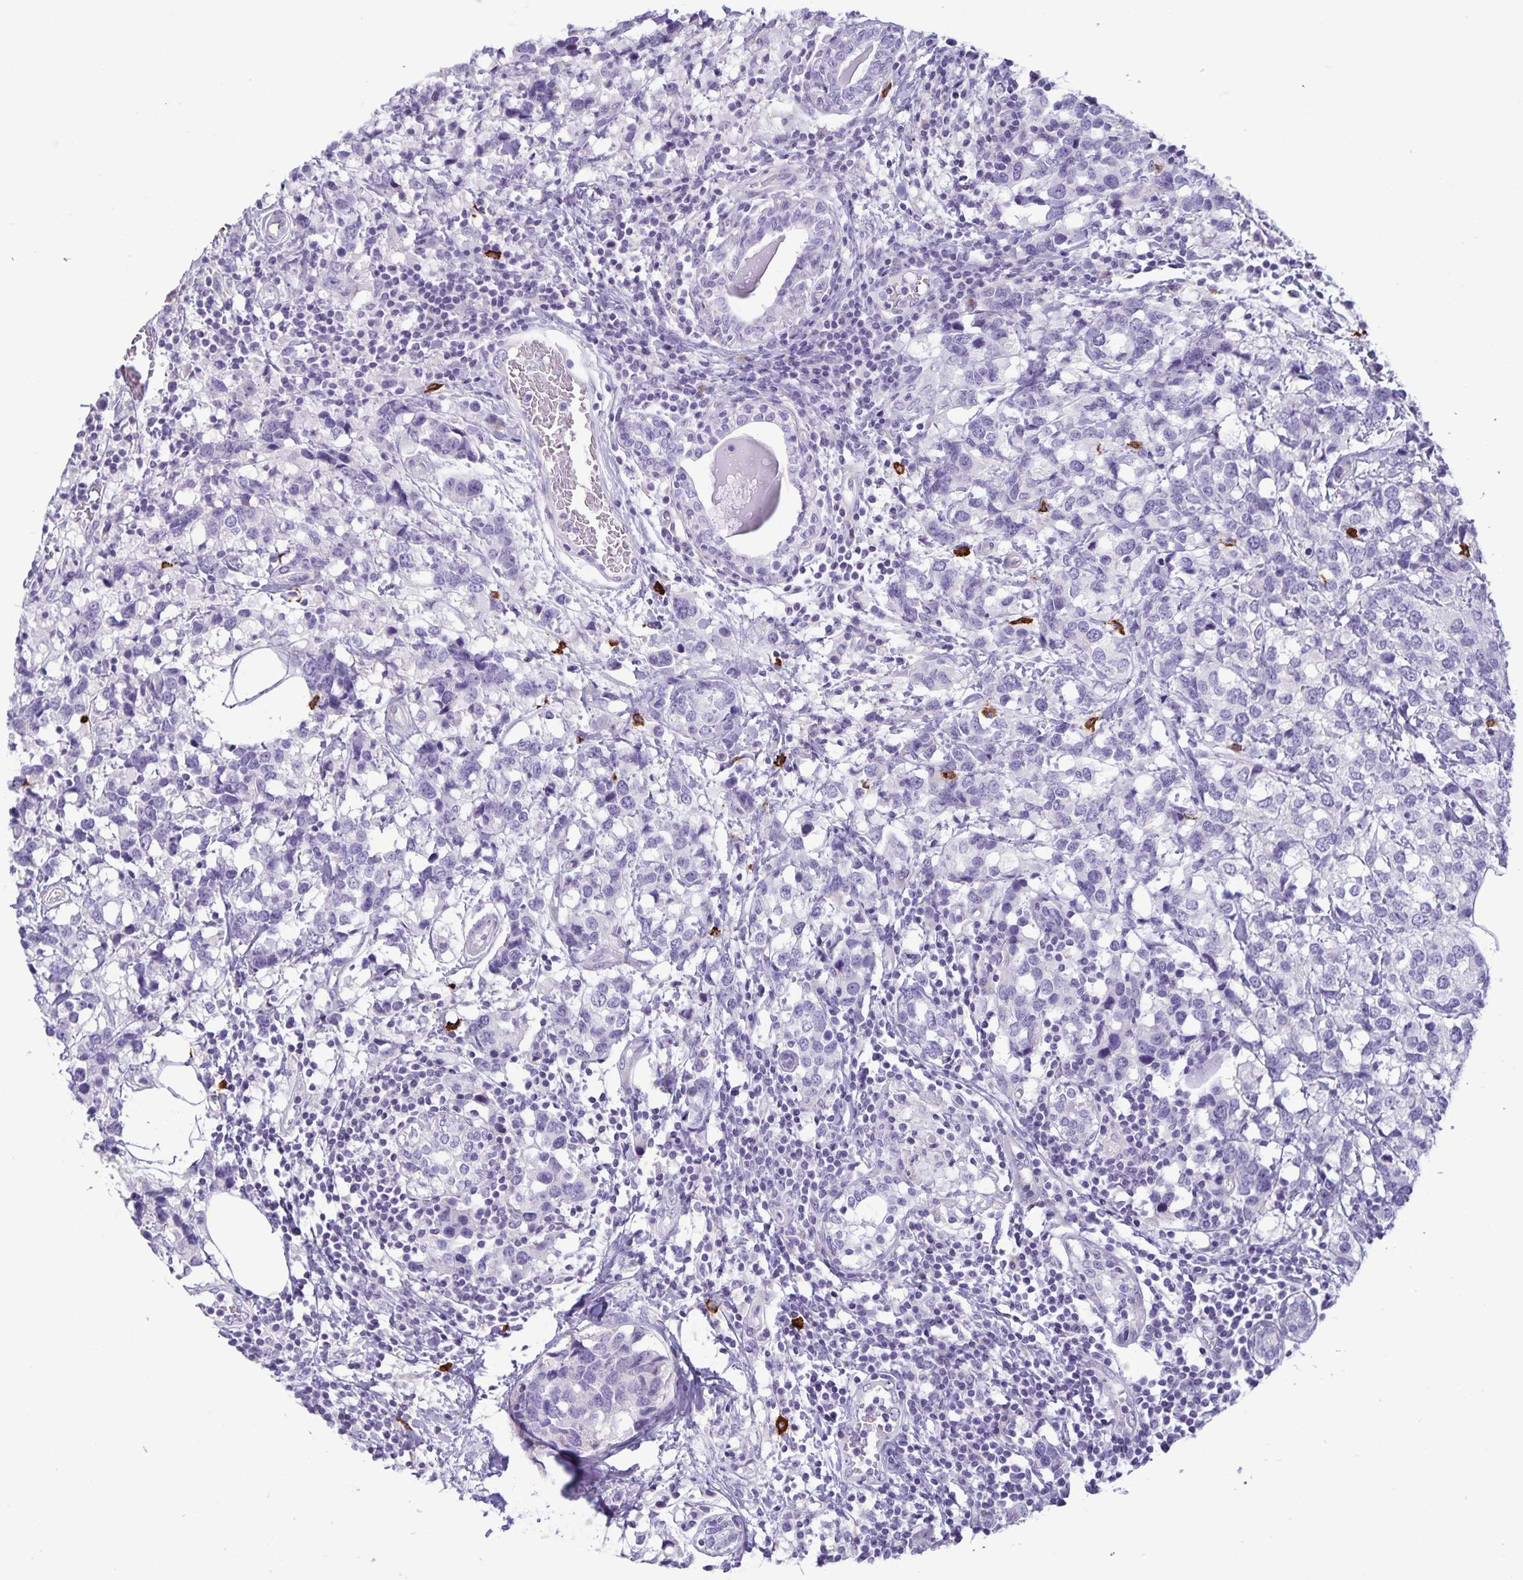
{"staining": {"intensity": "negative", "quantity": "none", "location": "none"}, "tissue": "breast cancer", "cell_type": "Tumor cells", "image_type": "cancer", "snomed": [{"axis": "morphology", "description": "Lobular carcinoma"}, {"axis": "topography", "description": "Breast"}], "caption": "Breast cancer stained for a protein using immunohistochemistry (IHC) reveals no staining tumor cells.", "gene": "IBTK", "patient": {"sex": "female", "age": 59}}